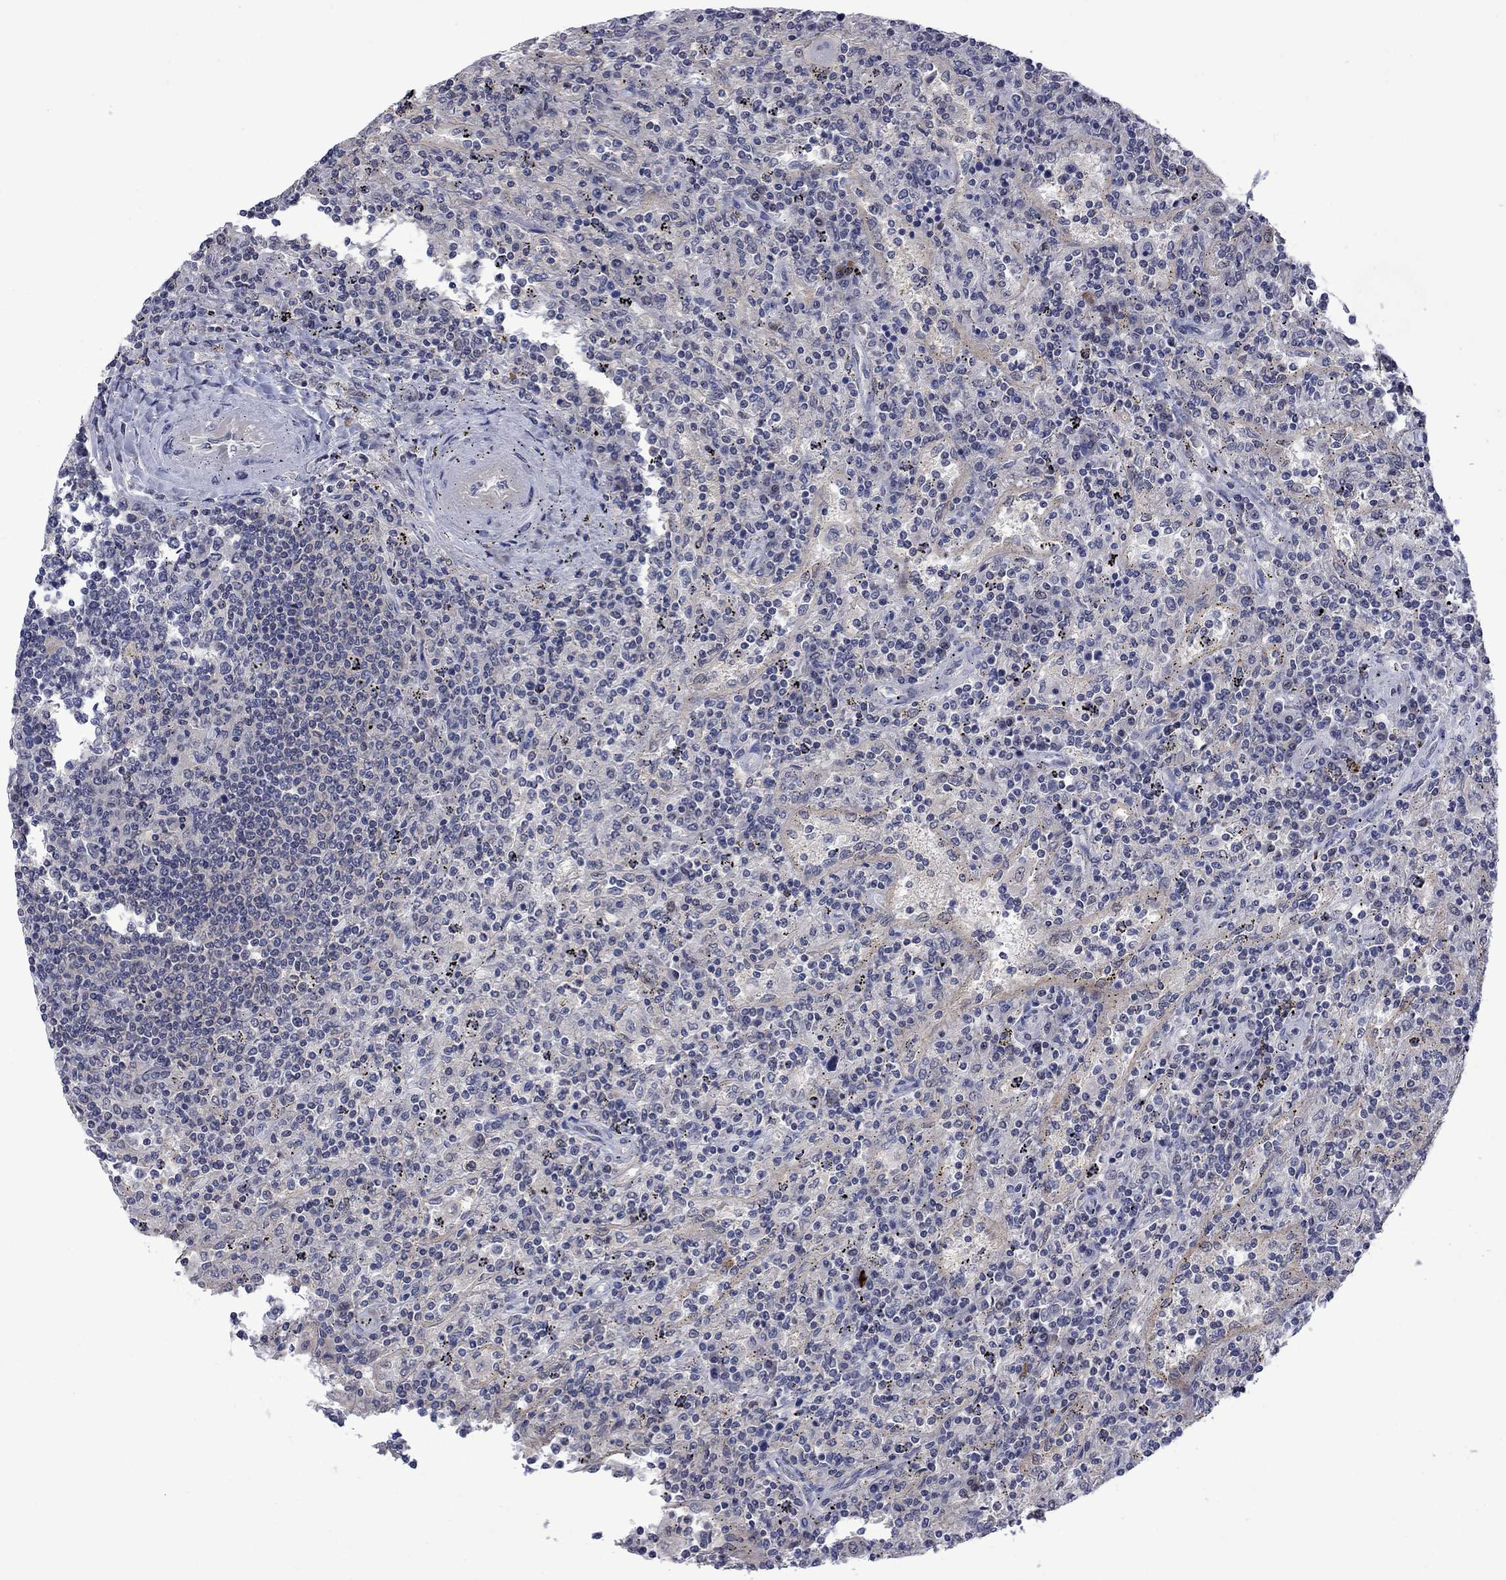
{"staining": {"intensity": "negative", "quantity": "none", "location": "none"}, "tissue": "lymphoma", "cell_type": "Tumor cells", "image_type": "cancer", "snomed": [{"axis": "morphology", "description": "Malignant lymphoma, non-Hodgkin's type, Low grade"}, {"axis": "topography", "description": "Spleen"}], "caption": "Immunohistochemistry histopathology image of neoplastic tissue: human malignant lymphoma, non-Hodgkin's type (low-grade) stained with DAB demonstrates no significant protein staining in tumor cells. The staining is performed using DAB (3,3'-diaminobenzidine) brown chromogen with nuclei counter-stained in using hematoxylin.", "gene": "AGL", "patient": {"sex": "male", "age": 62}}